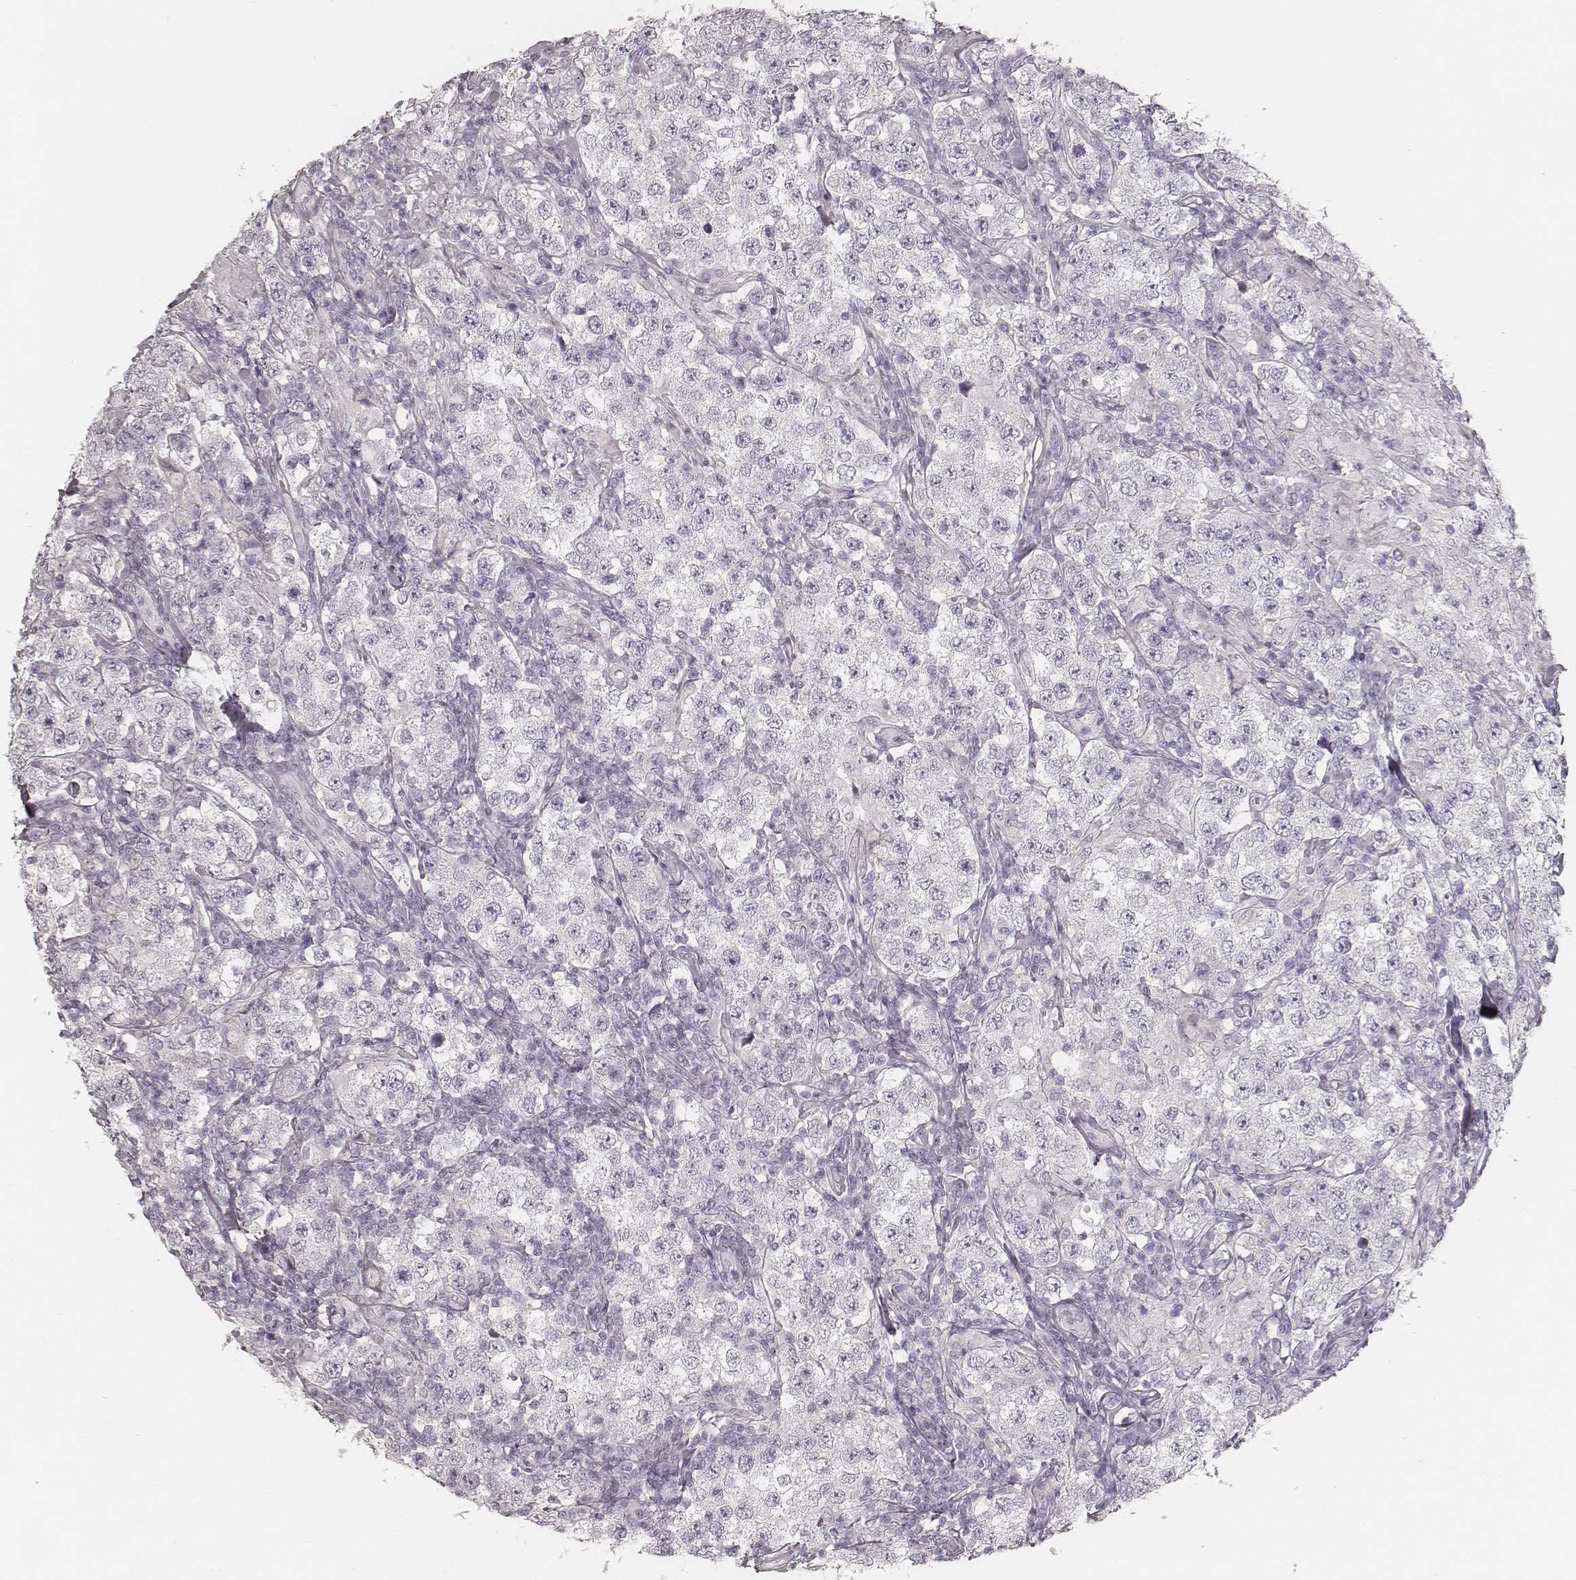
{"staining": {"intensity": "negative", "quantity": "none", "location": "none"}, "tissue": "testis cancer", "cell_type": "Tumor cells", "image_type": "cancer", "snomed": [{"axis": "morphology", "description": "Seminoma, NOS"}, {"axis": "morphology", "description": "Carcinoma, Embryonal, NOS"}, {"axis": "topography", "description": "Testis"}], "caption": "This is an immunohistochemistry (IHC) image of testis cancer. There is no expression in tumor cells.", "gene": "KRT31", "patient": {"sex": "male", "age": 41}}